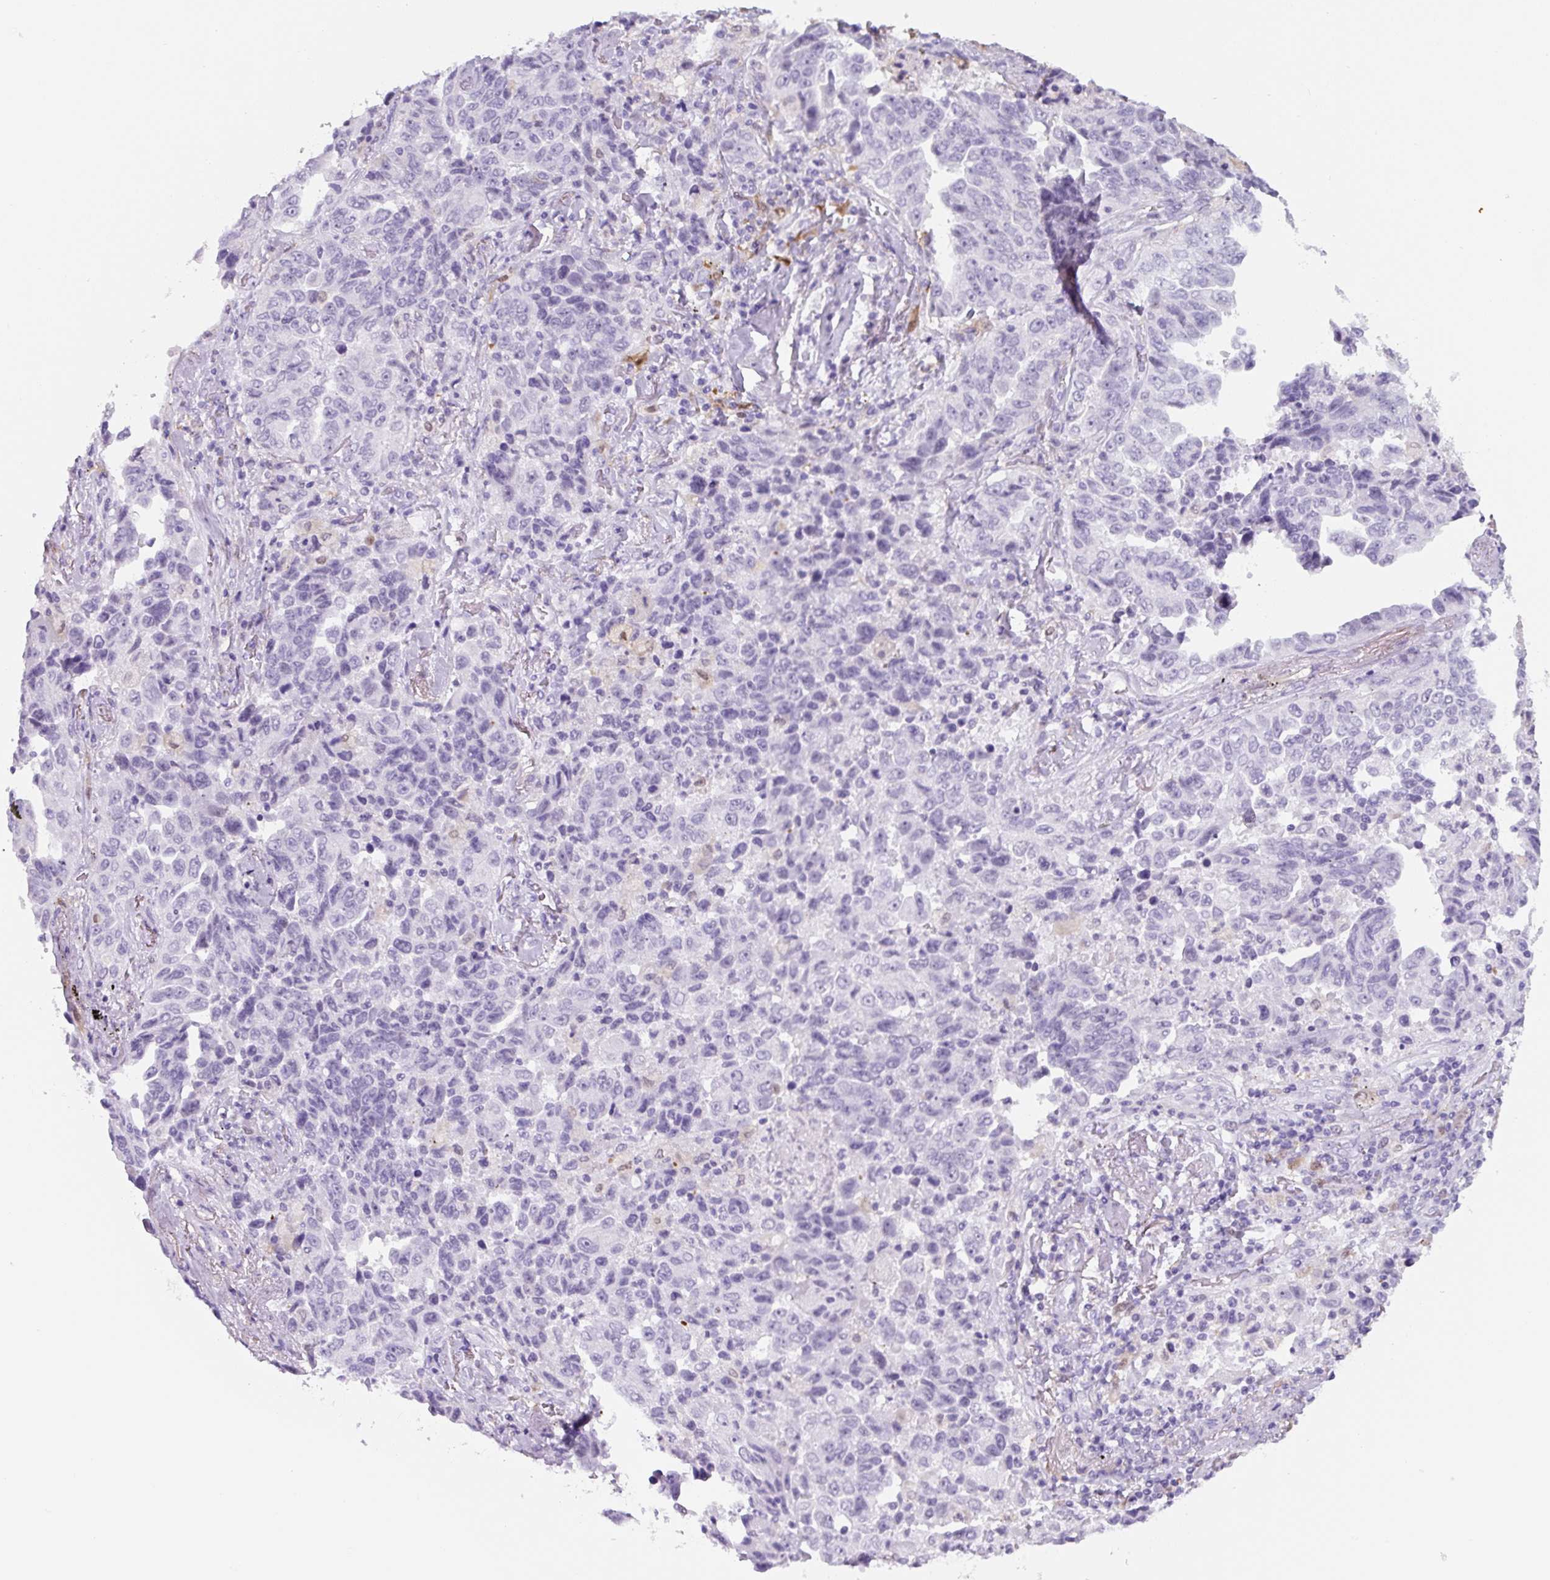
{"staining": {"intensity": "negative", "quantity": "none", "location": "none"}, "tissue": "lung cancer", "cell_type": "Tumor cells", "image_type": "cancer", "snomed": [{"axis": "morphology", "description": "Adenocarcinoma, NOS"}, {"axis": "topography", "description": "Lung"}], "caption": "Immunohistochemistry (IHC) of lung adenocarcinoma shows no staining in tumor cells.", "gene": "TNFRSF8", "patient": {"sex": "female", "age": 51}}